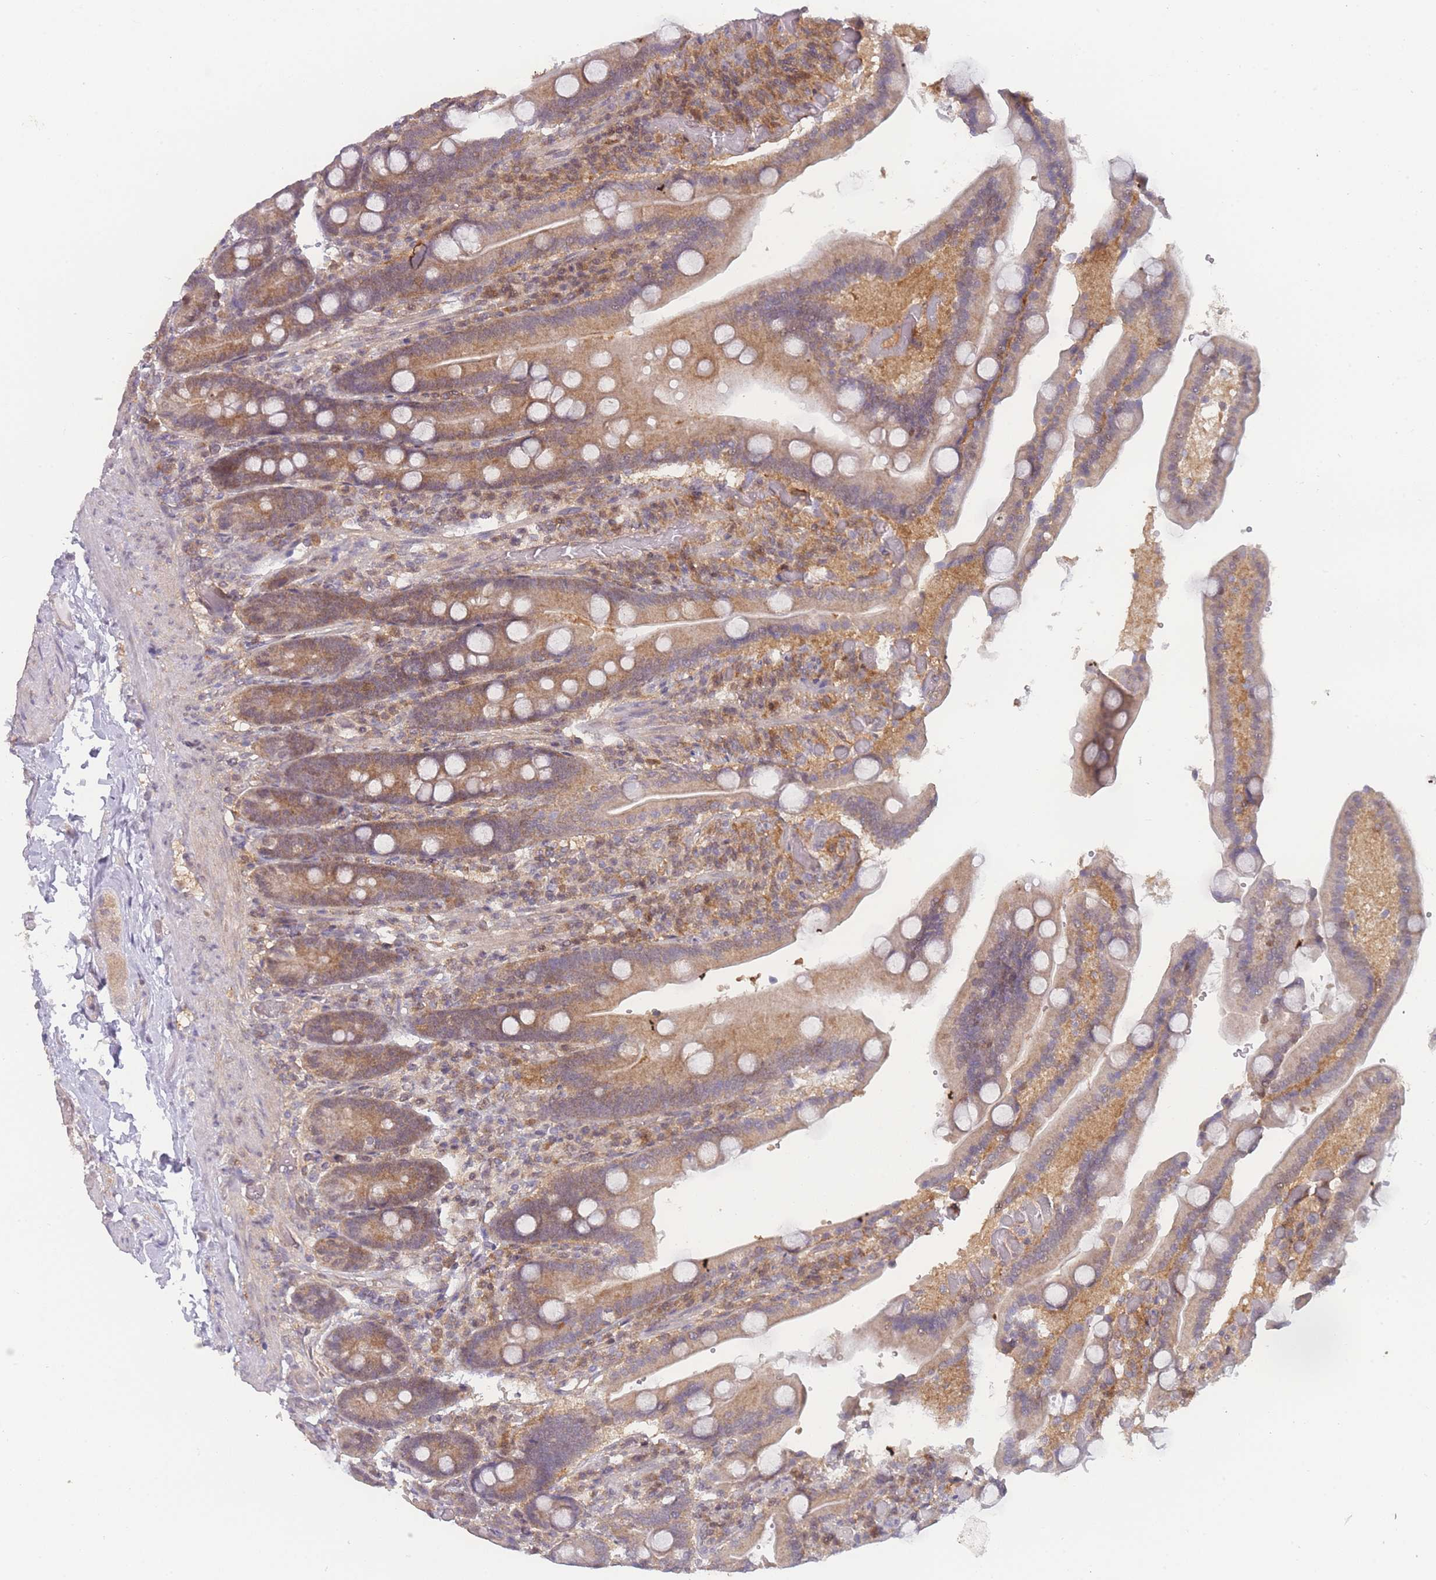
{"staining": {"intensity": "strong", "quantity": "25%-75%", "location": "cytoplasmic/membranous"}, "tissue": "duodenum", "cell_type": "Glandular cells", "image_type": "normal", "snomed": [{"axis": "morphology", "description": "Normal tissue, NOS"}, {"axis": "topography", "description": "Duodenum"}], "caption": "Immunohistochemical staining of normal duodenum displays strong cytoplasmic/membranous protein positivity in about 25%-75% of glandular cells.", "gene": "MRI1", "patient": {"sex": "female", "age": 62}}